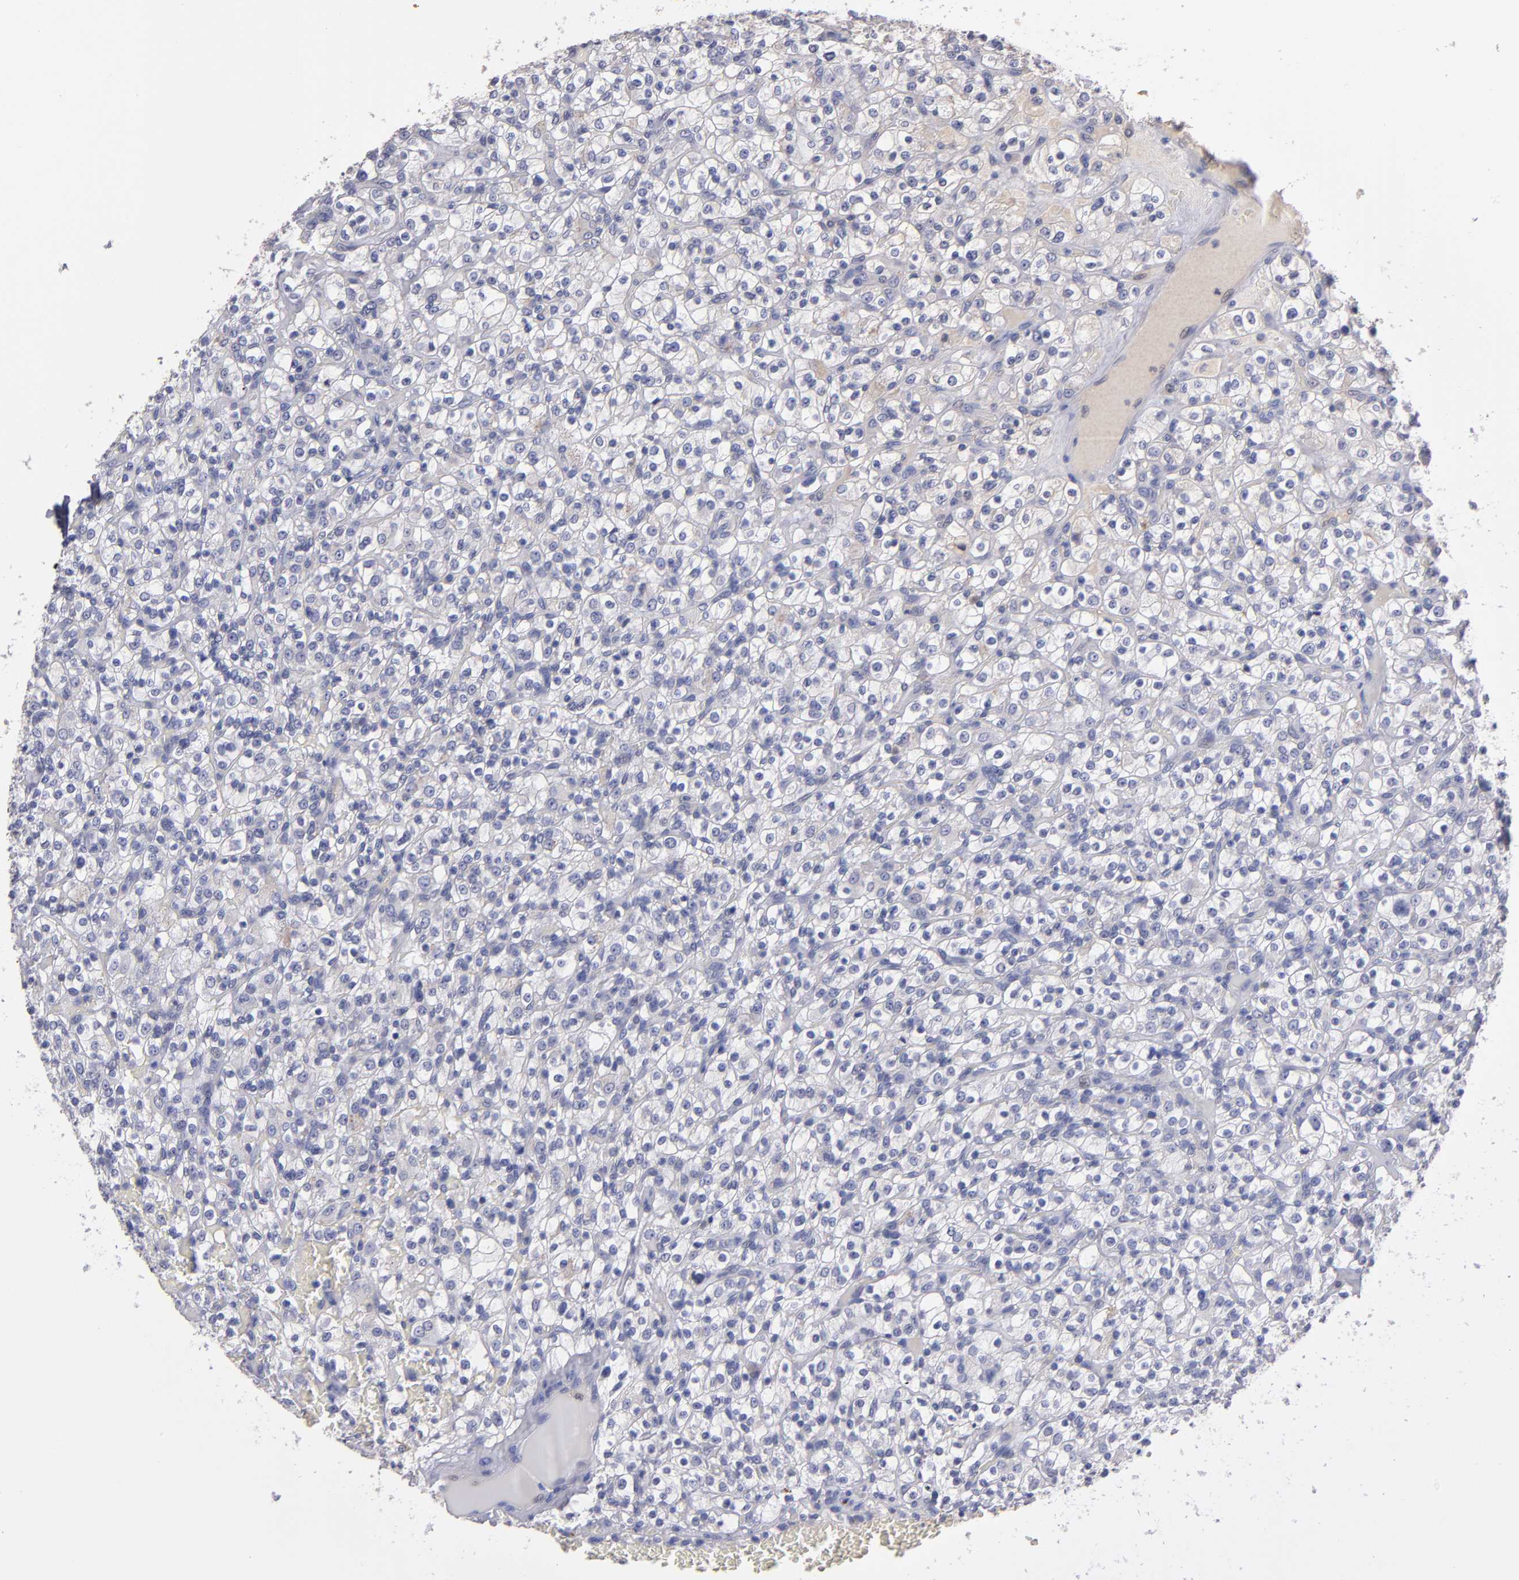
{"staining": {"intensity": "negative", "quantity": "none", "location": "none"}, "tissue": "renal cancer", "cell_type": "Tumor cells", "image_type": "cancer", "snomed": [{"axis": "morphology", "description": "Normal tissue, NOS"}, {"axis": "morphology", "description": "Adenocarcinoma, NOS"}, {"axis": "topography", "description": "Kidney"}], "caption": "The immunohistochemistry histopathology image has no significant positivity in tumor cells of renal adenocarcinoma tissue.", "gene": "CDH3", "patient": {"sex": "female", "age": 72}}